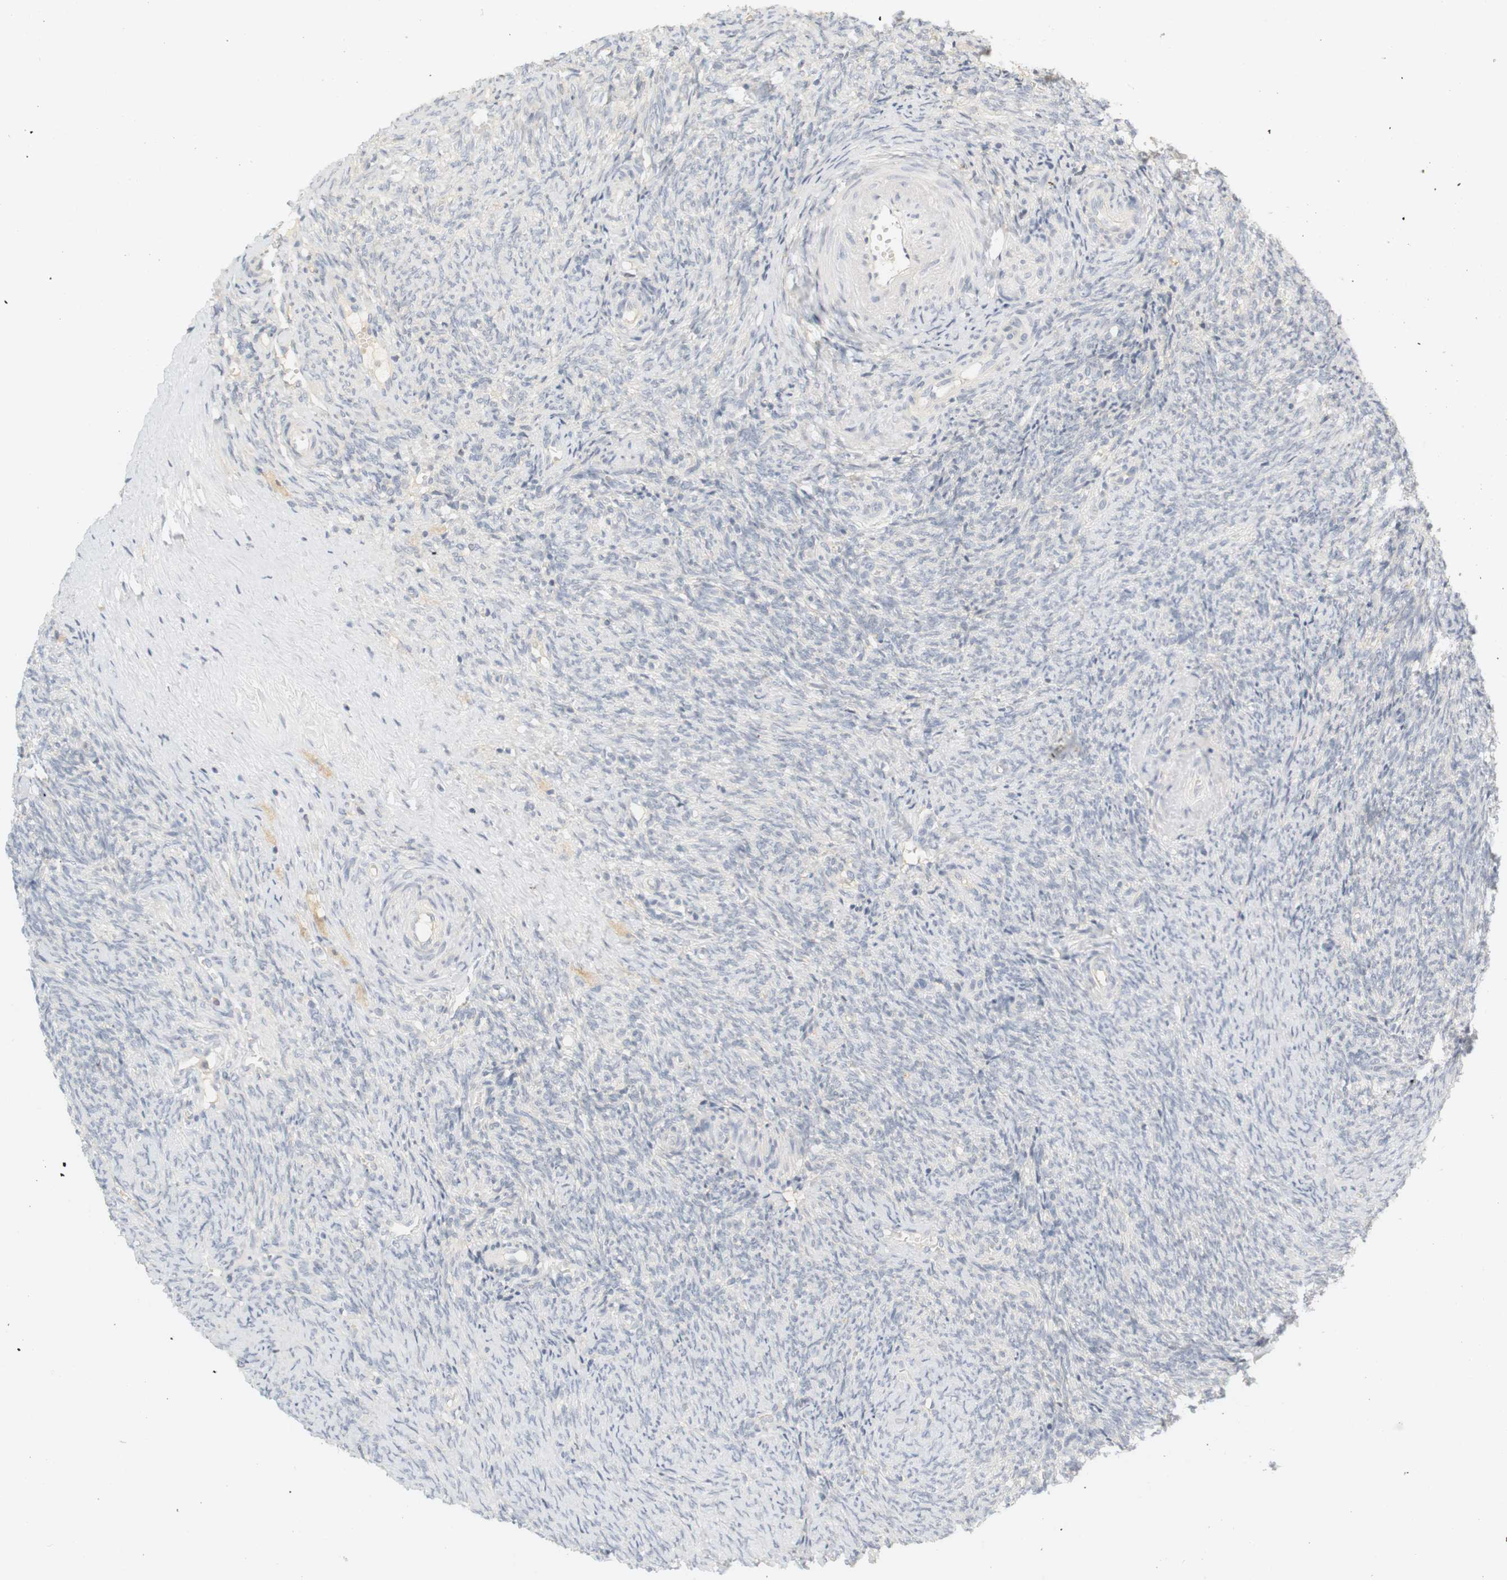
{"staining": {"intensity": "negative", "quantity": "none", "location": "none"}, "tissue": "ovary", "cell_type": "Follicle cells", "image_type": "normal", "snomed": [{"axis": "morphology", "description": "Normal tissue, NOS"}, {"axis": "topography", "description": "Ovary"}], "caption": "High power microscopy micrograph of an immunohistochemistry (IHC) micrograph of unremarkable ovary, revealing no significant expression in follicle cells. (Brightfield microscopy of DAB (3,3'-diaminobenzidine) immunohistochemistry at high magnification).", "gene": "RTN3", "patient": {"sex": "female", "age": 41}}